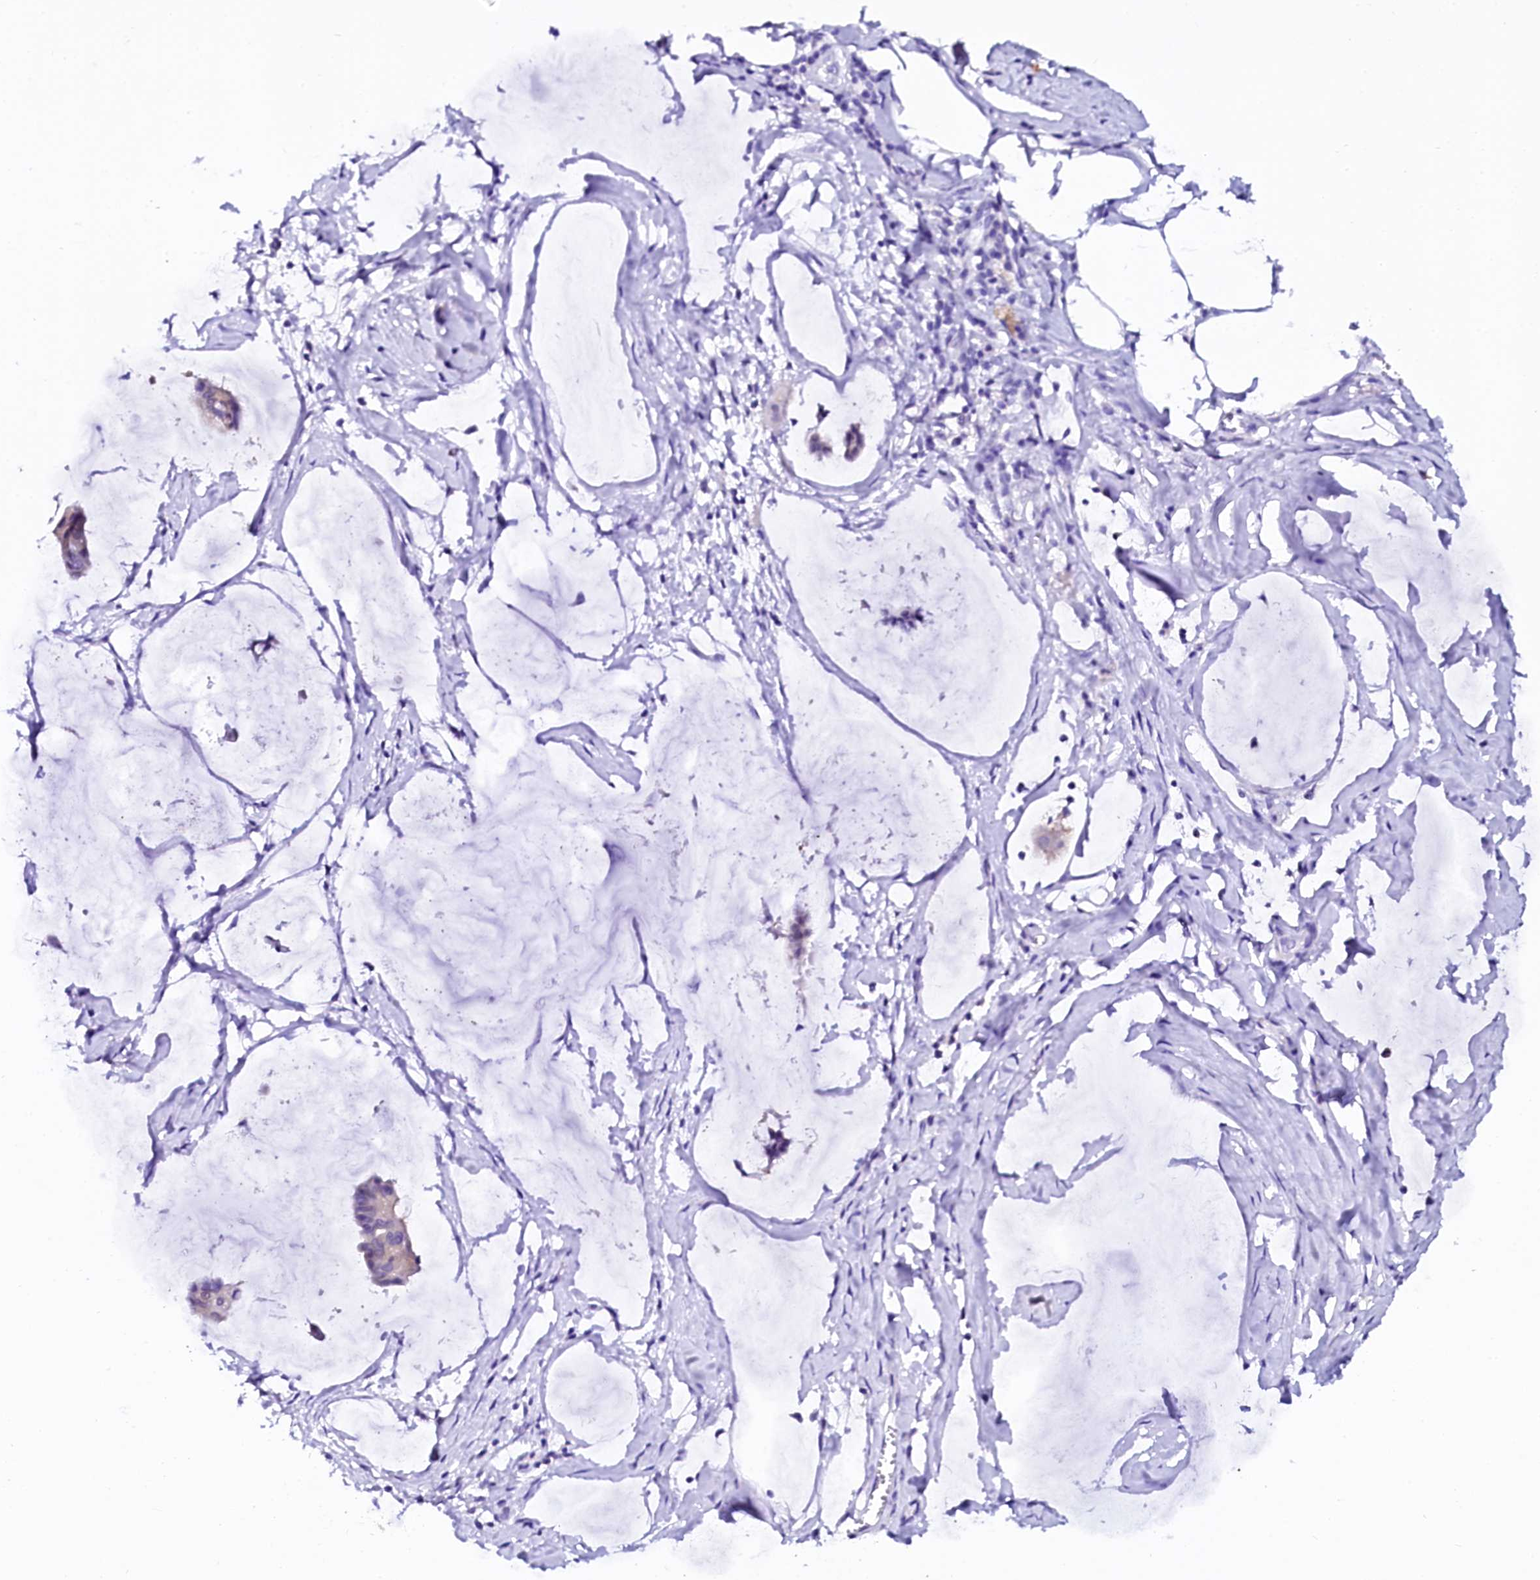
{"staining": {"intensity": "negative", "quantity": "none", "location": "none"}, "tissue": "ovarian cancer", "cell_type": "Tumor cells", "image_type": "cancer", "snomed": [{"axis": "morphology", "description": "Cystadenocarcinoma, mucinous, NOS"}, {"axis": "topography", "description": "Ovary"}], "caption": "Immunohistochemical staining of human ovarian mucinous cystadenocarcinoma displays no significant positivity in tumor cells.", "gene": "SORD", "patient": {"sex": "female", "age": 73}}